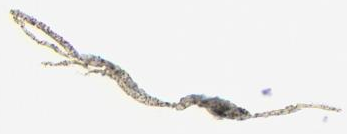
{"staining": {"intensity": "negative", "quantity": "none", "location": "none"}, "tissue": "adipose tissue", "cell_type": "Adipocytes", "image_type": "normal", "snomed": [{"axis": "morphology", "description": "Normal tissue, NOS"}, {"axis": "morphology", "description": "Duct carcinoma"}, {"axis": "topography", "description": "Breast"}, {"axis": "topography", "description": "Adipose tissue"}], "caption": "The histopathology image shows no staining of adipocytes in normal adipose tissue.", "gene": "FBXO8", "patient": {"sex": "female", "age": 37}}